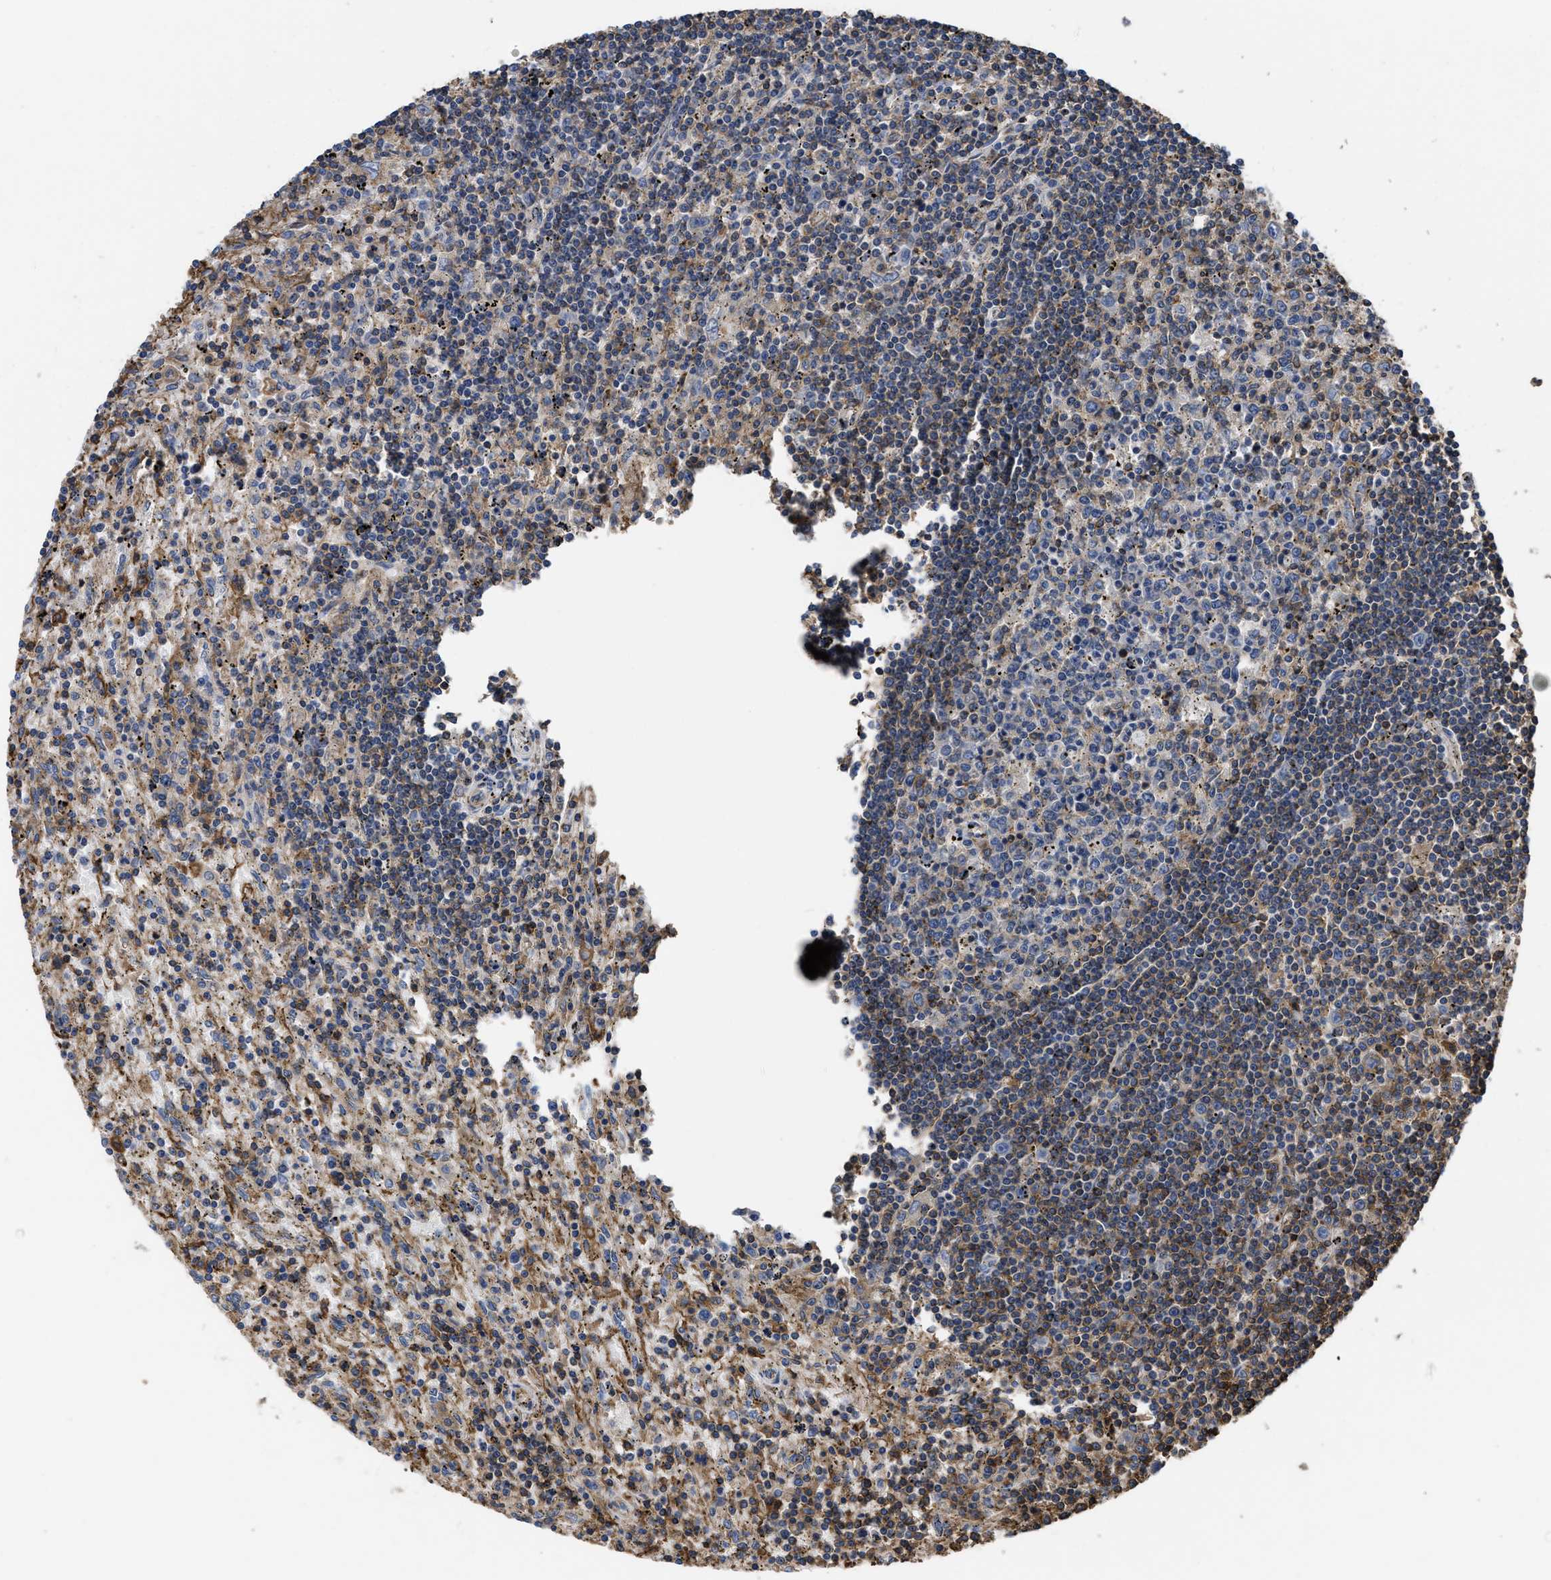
{"staining": {"intensity": "moderate", "quantity": ">75%", "location": "cytoplasmic/membranous"}, "tissue": "lymphoma", "cell_type": "Tumor cells", "image_type": "cancer", "snomed": [{"axis": "morphology", "description": "Malignant lymphoma, non-Hodgkin's type, Low grade"}, {"axis": "topography", "description": "Spleen"}], "caption": "The photomicrograph demonstrates staining of lymphoma, revealing moderate cytoplasmic/membranous protein staining (brown color) within tumor cells. (DAB (3,3'-diaminobenzidine) IHC, brown staining for protein, blue staining for nuclei).", "gene": "SCUBE2", "patient": {"sex": "male", "age": 76}}